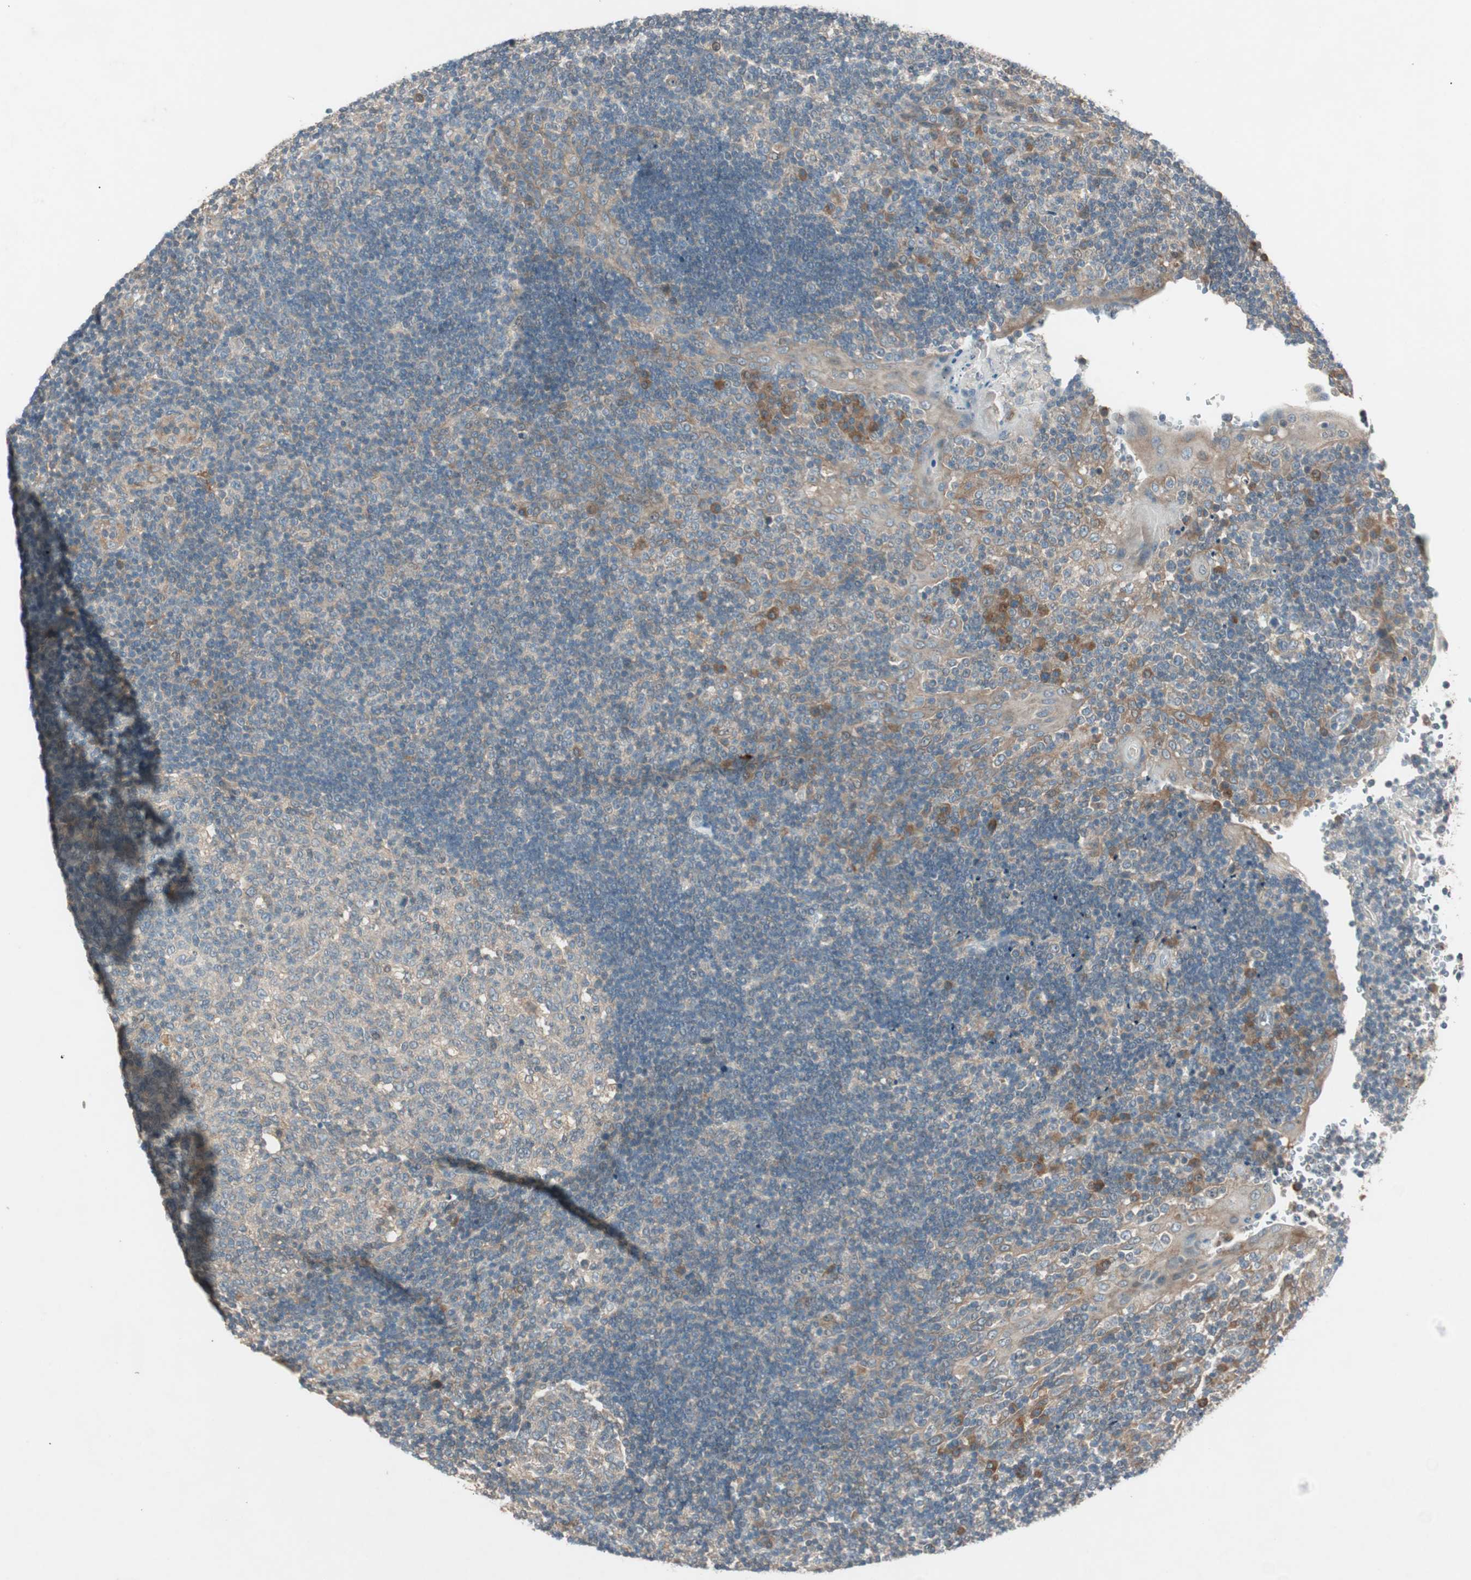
{"staining": {"intensity": "weak", "quantity": "25%-75%", "location": "cytoplasmic/membranous"}, "tissue": "tonsil", "cell_type": "Germinal center cells", "image_type": "normal", "snomed": [{"axis": "morphology", "description": "Normal tissue, NOS"}, {"axis": "topography", "description": "Tonsil"}], "caption": "Weak cytoplasmic/membranous protein staining is present in approximately 25%-75% of germinal center cells in tonsil.", "gene": "NCLN", "patient": {"sex": "female", "age": 40}}